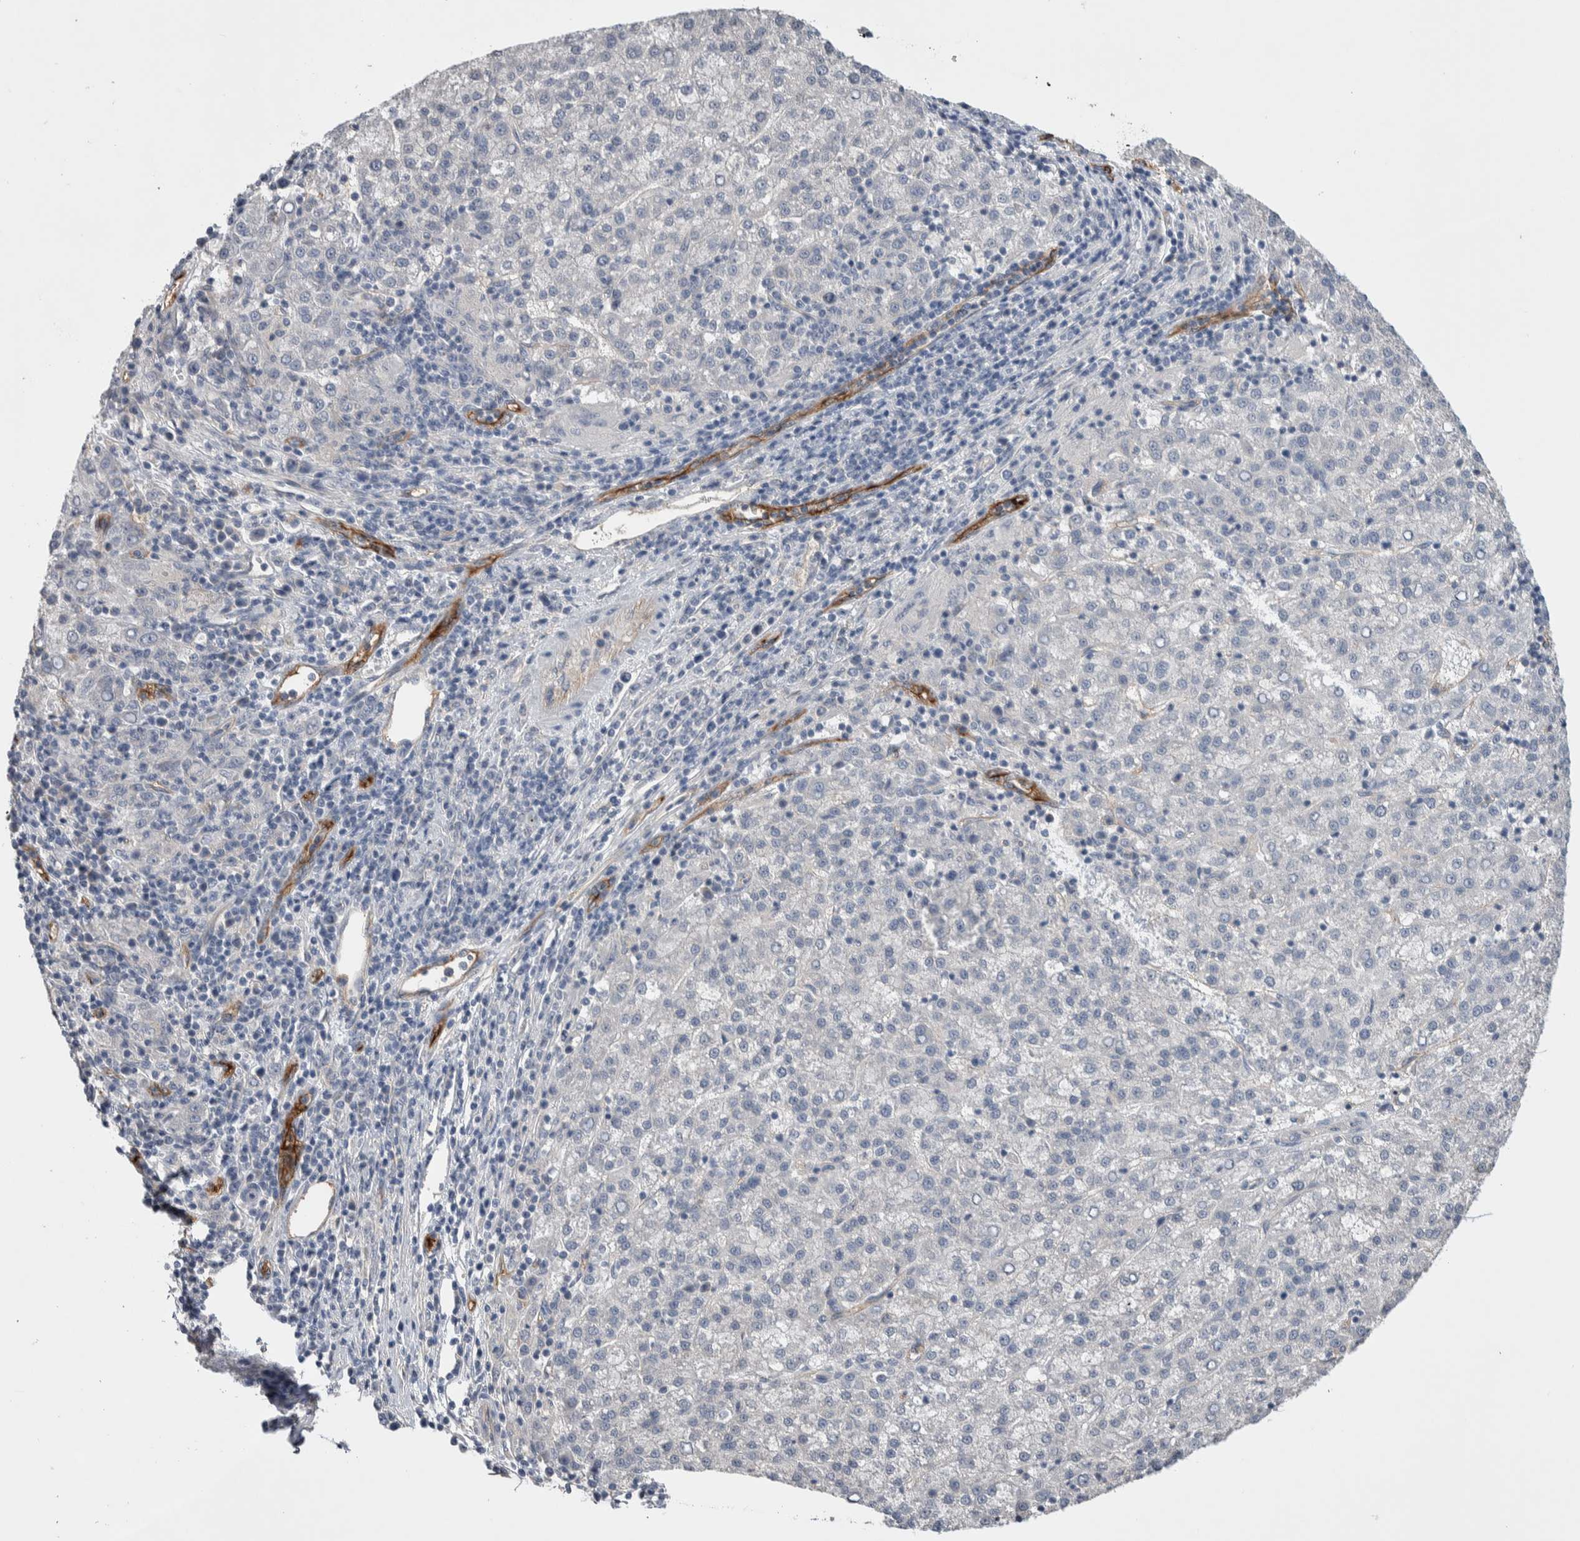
{"staining": {"intensity": "negative", "quantity": "none", "location": "none"}, "tissue": "liver cancer", "cell_type": "Tumor cells", "image_type": "cancer", "snomed": [{"axis": "morphology", "description": "Carcinoma, Hepatocellular, NOS"}, {"axis": "topography", "description": "Liver"}], "caption": "Liver cancer stained for a protein using immunohistochemistry (IHC) shows no positivity tumor cells.", "gene": "CEP131", "patient": {"sex": "female", "age": 58}}